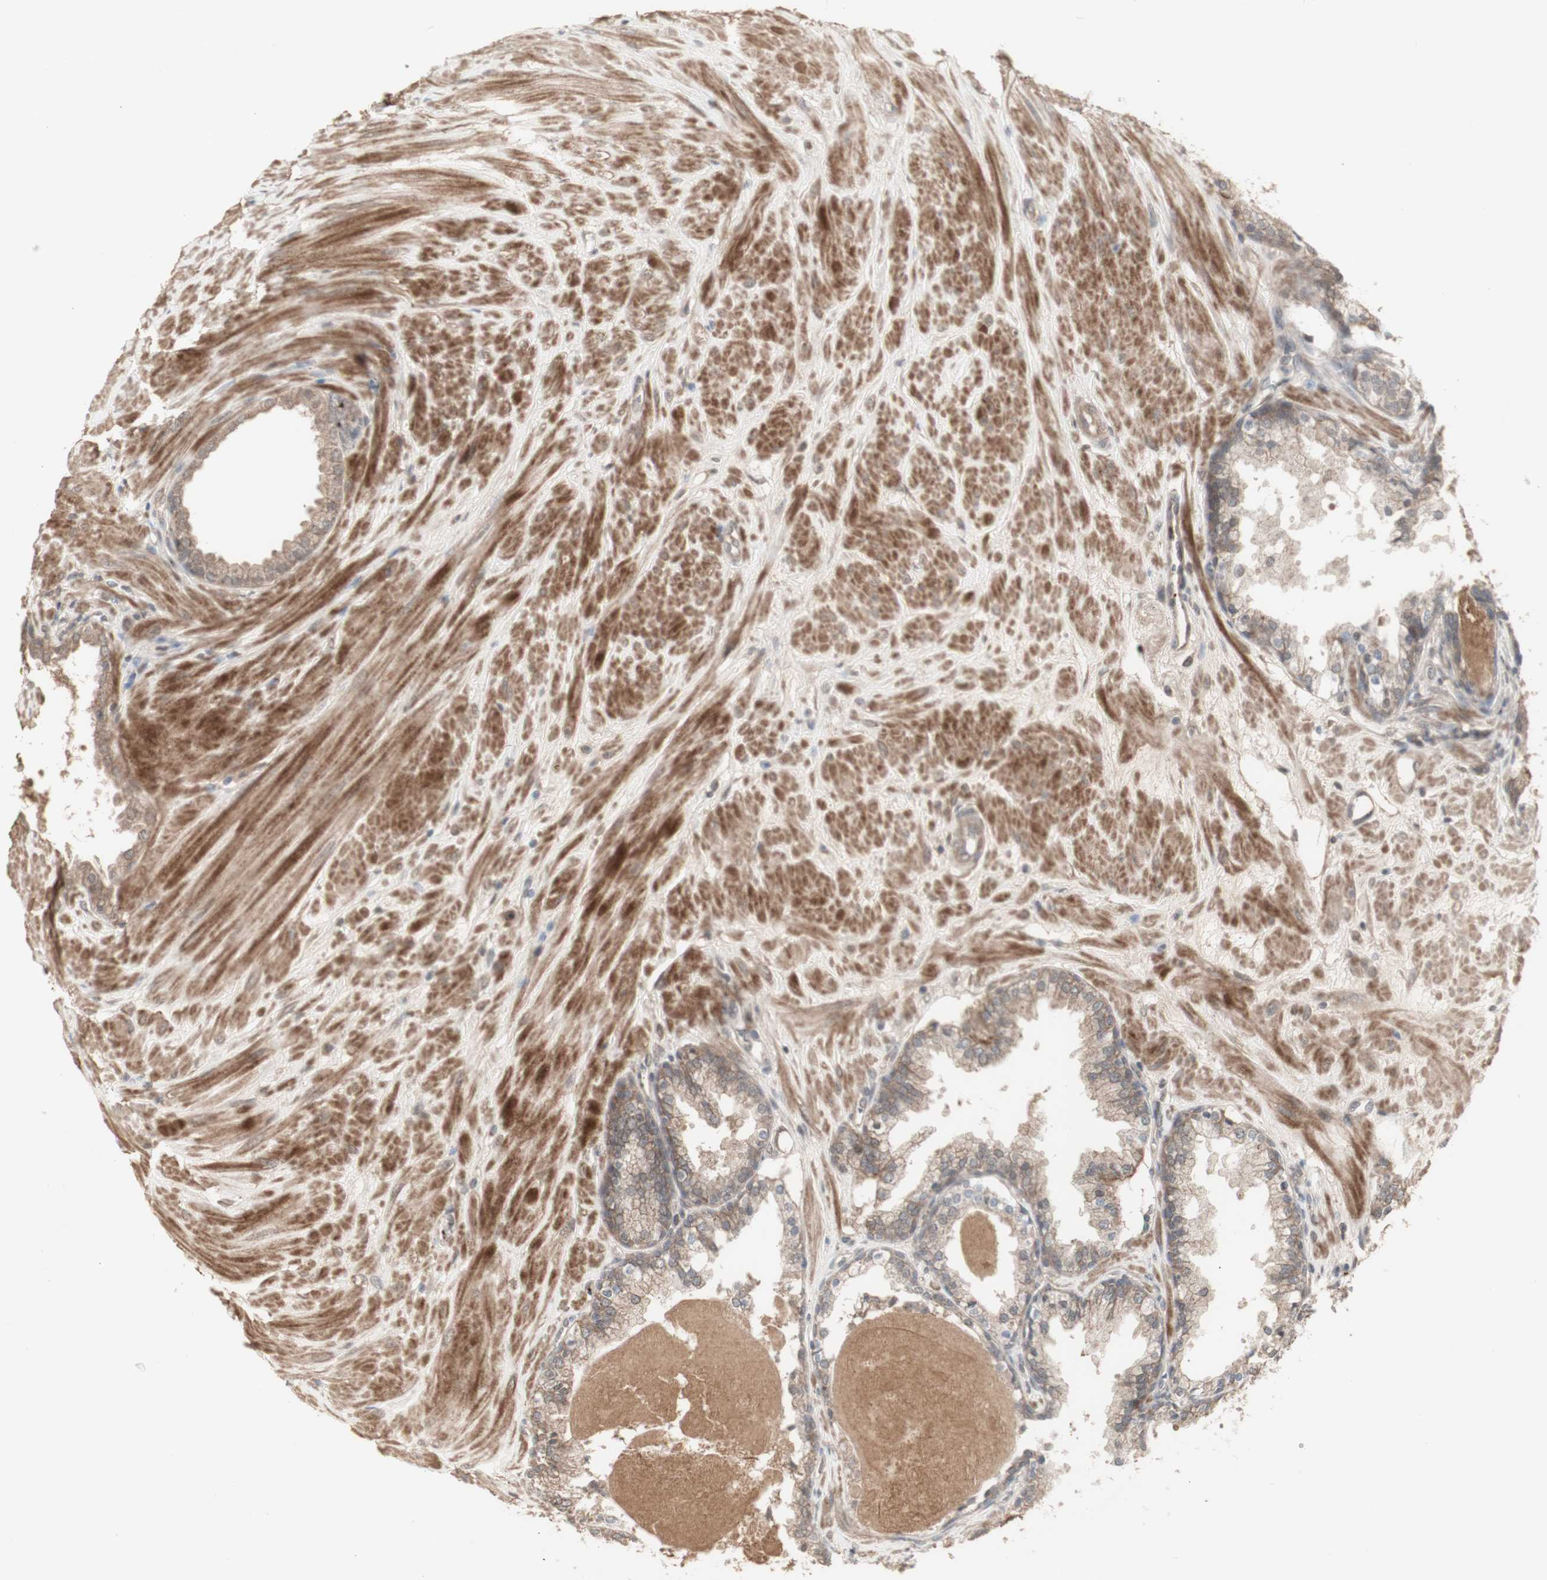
{"staining": {"intensity": "moderate", "quantity": ">75%", "location": "cytoplasmic/membranous"}, "tissue": "prostate", "cell_type": "Glandular cells", "image_type": "normal", "snomed": [{"axis": "morphology", "description": "Normal tissue, NOS"}, {"axis": "topography", "description": "Prostate"}], "caption": "Prostate stained with immunohistochemistry (IHC) demonstrates moderate cytoplasmic/membranous expression in approximately >75% of glandular cells.", "gene": "ALOX12", "patient": {"sex": "male", "age": 51}}